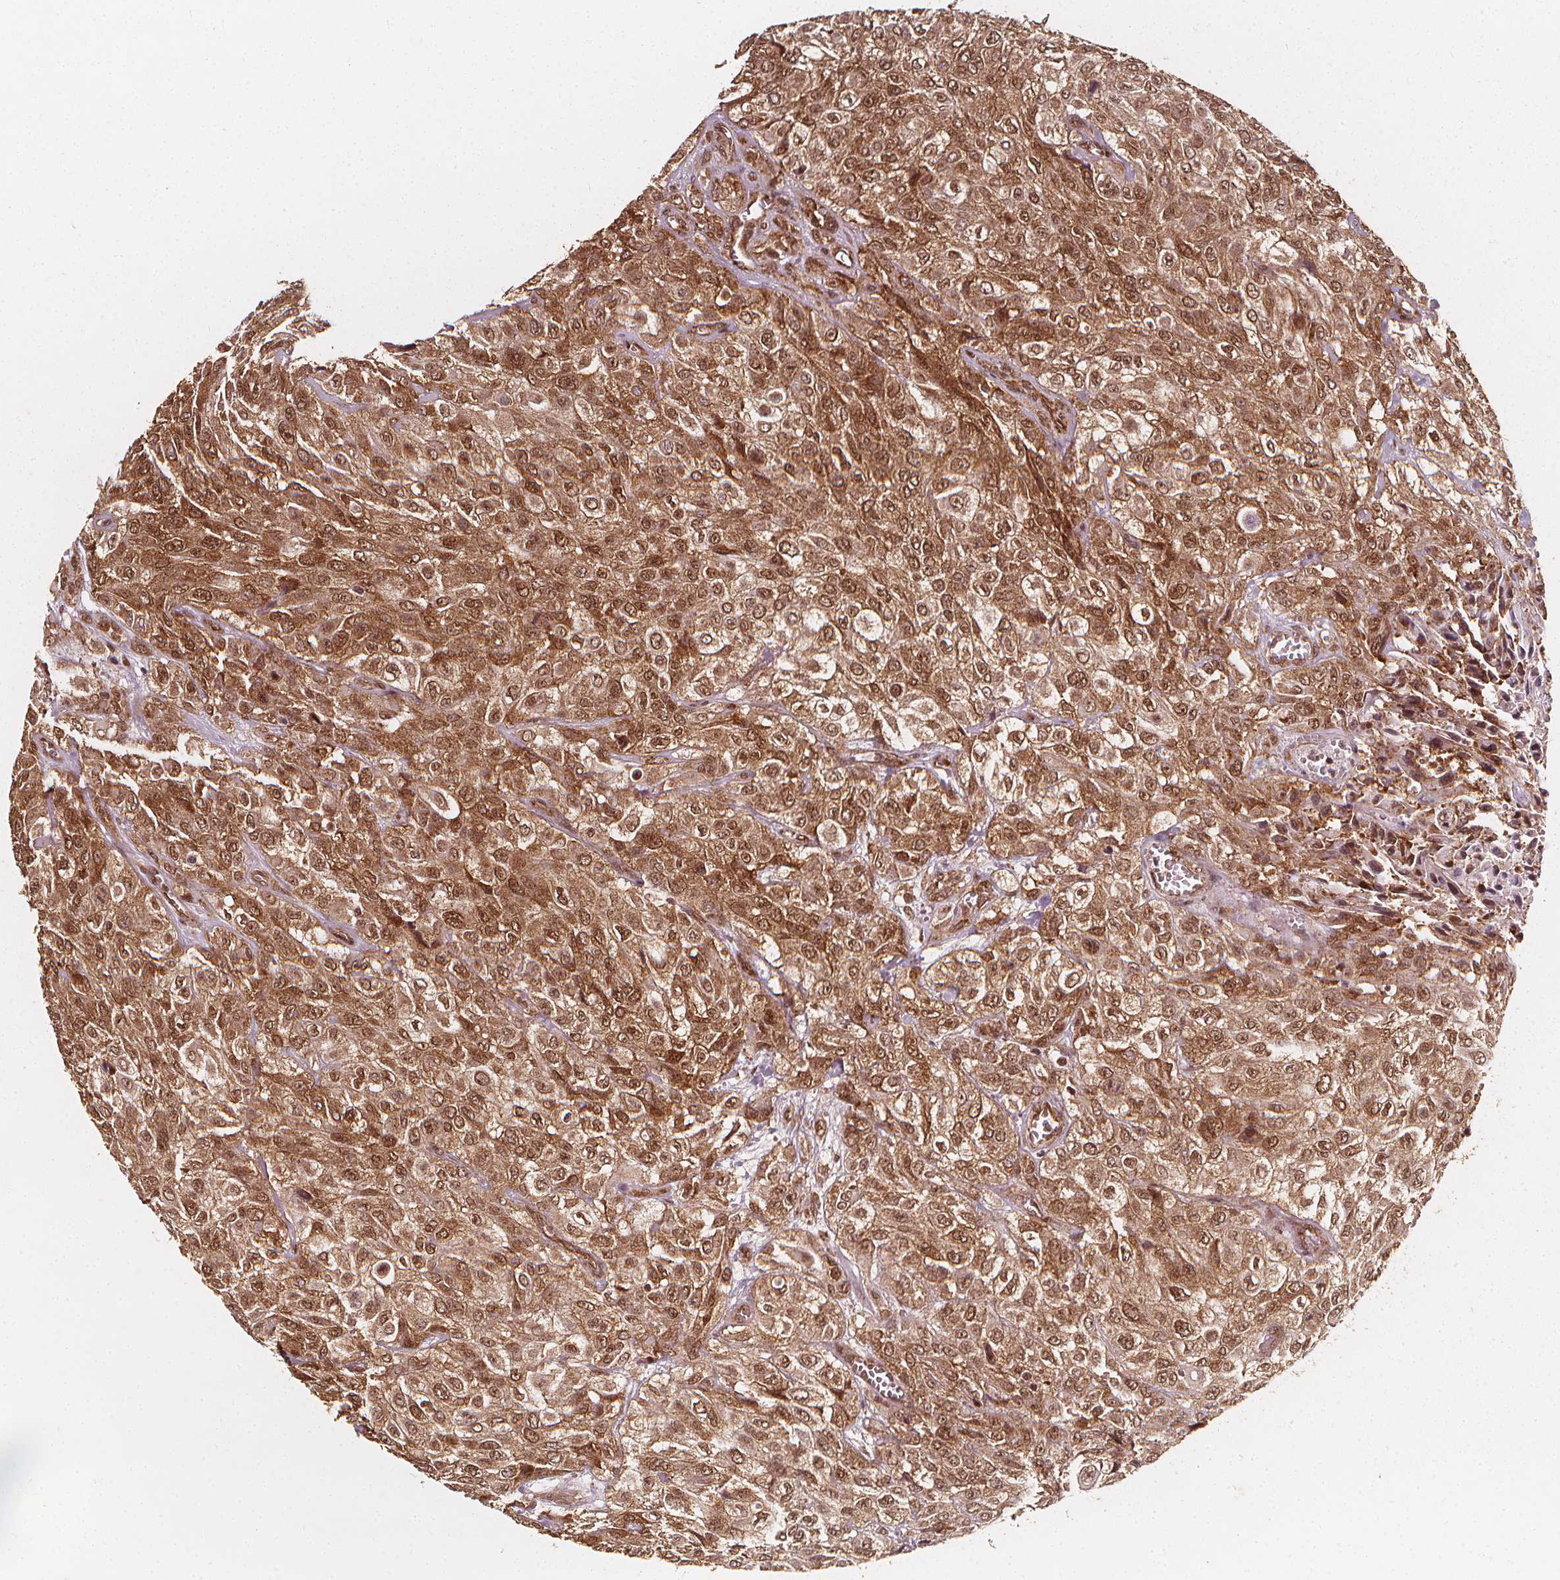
{"staining": {"intensity": "moderate", "quantity": ">75%", "location": "cytoplasmic/membranous,nuclear"}, "tissue": "urothelial cancer", "cell_type": "Tumor cells", "image_type": "cancer", "snomed": [{"axis": "morphology", "description": "Urothelial carcinoma, High grade"}, {"axis": "topography", "description": "Urinary bladder"}], "caption": "A histopathology image of urothelial cancer stained for a protein exhibits moderate cytoplasmic/membranous and nuclear brown staining in tumor cells. (brown staining indicates protein expression, while blue staining denotes nuclei).", "gene": "SMN1", "patient": {"sex": "male", "age": 57}}